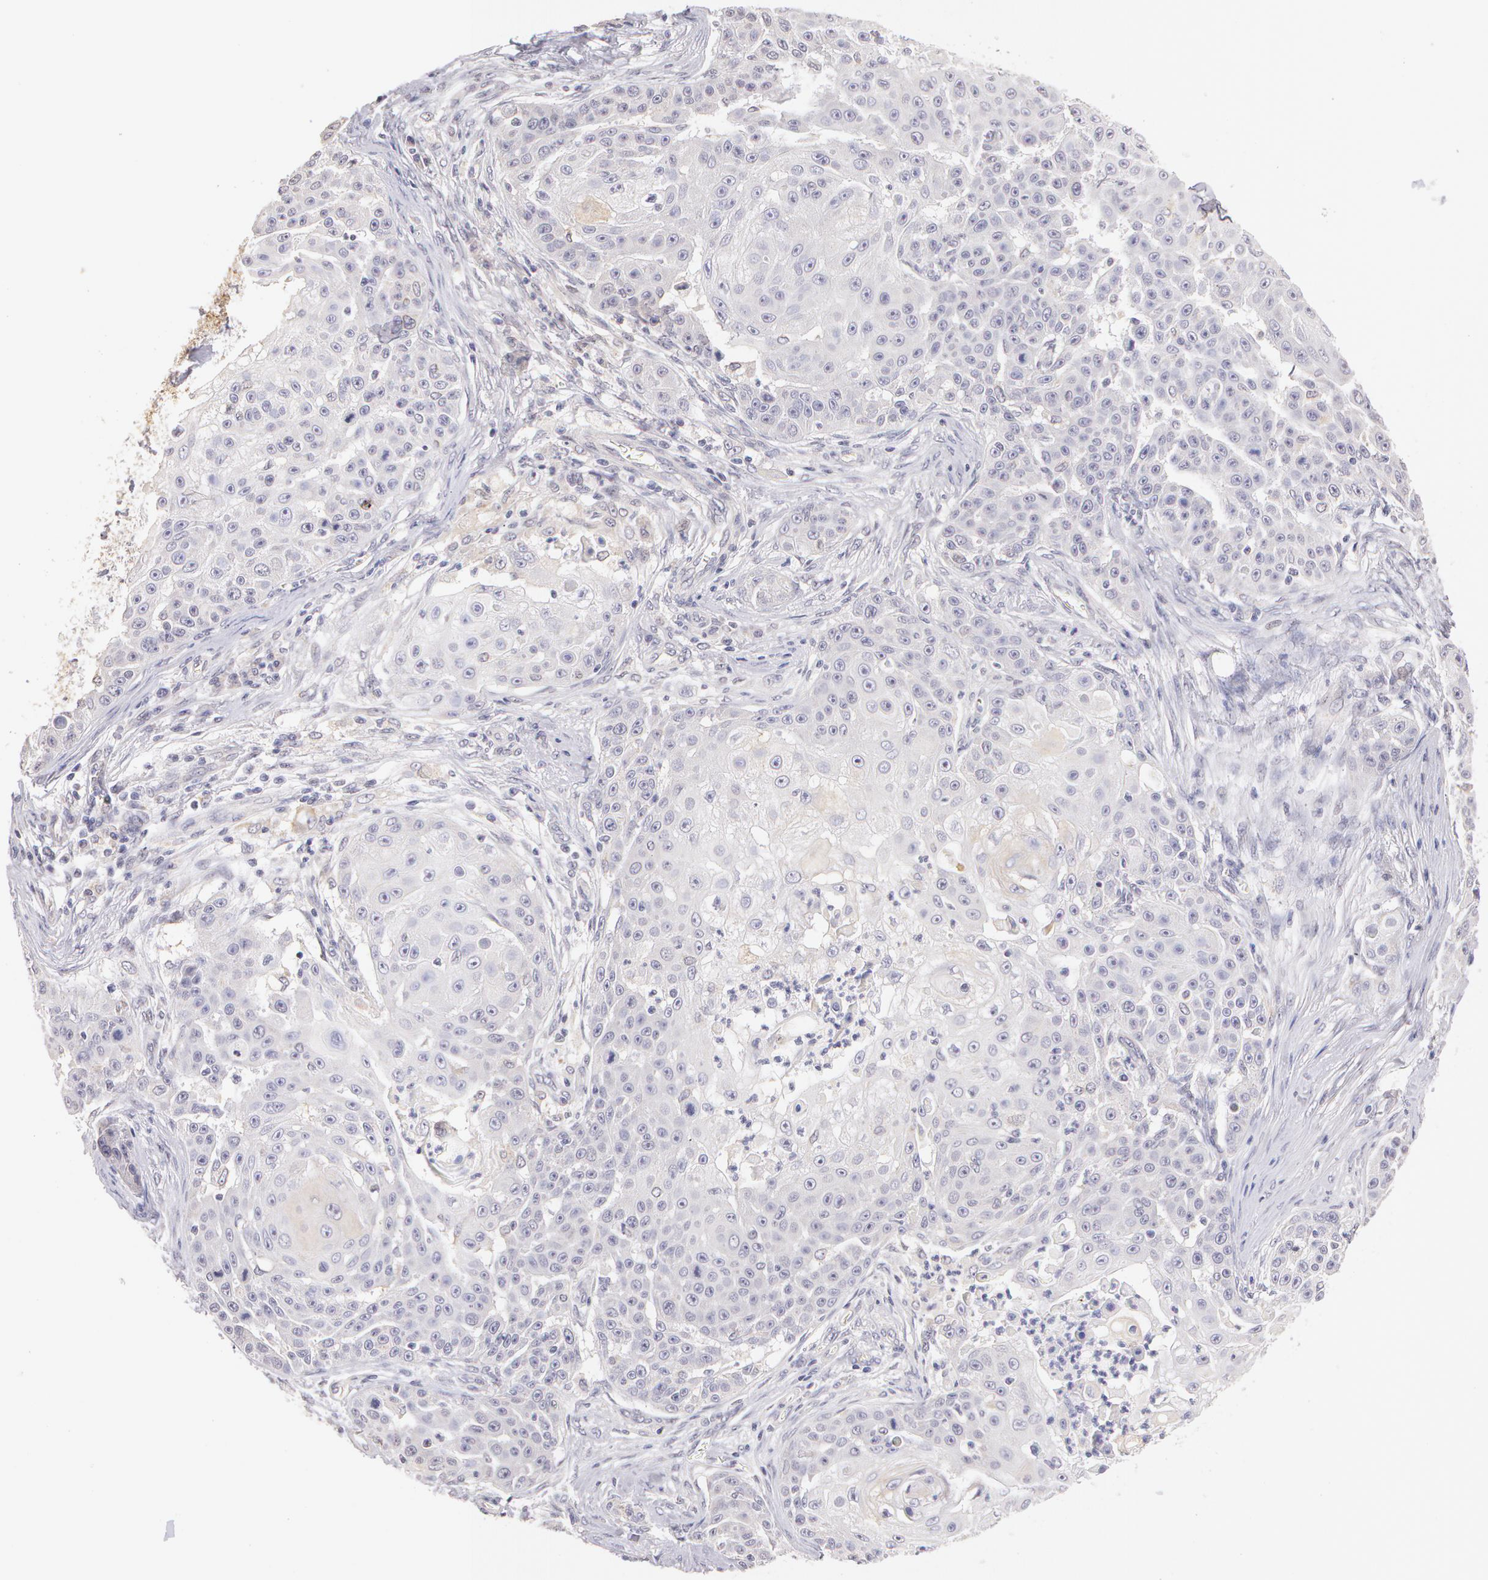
{"staining": {"intensity": "negative", "quantity": "none", "location": "none"}, "tissue": "skin cancer", "cell_type": "Tumor cells", "image_type": "cancer", "snomed": [{"axis": "morphology", "description": "Squamous cell carcinoma, NOS"}, {"axis": "topography", "description": "Skin"}], "caption": "A high-resolution image shows immunohistochemistry staining of skin cancer, which shows no significant expression in tumor cells.", "gene": "ZNF597", "patient": {"sex": "female", "age": 57}}